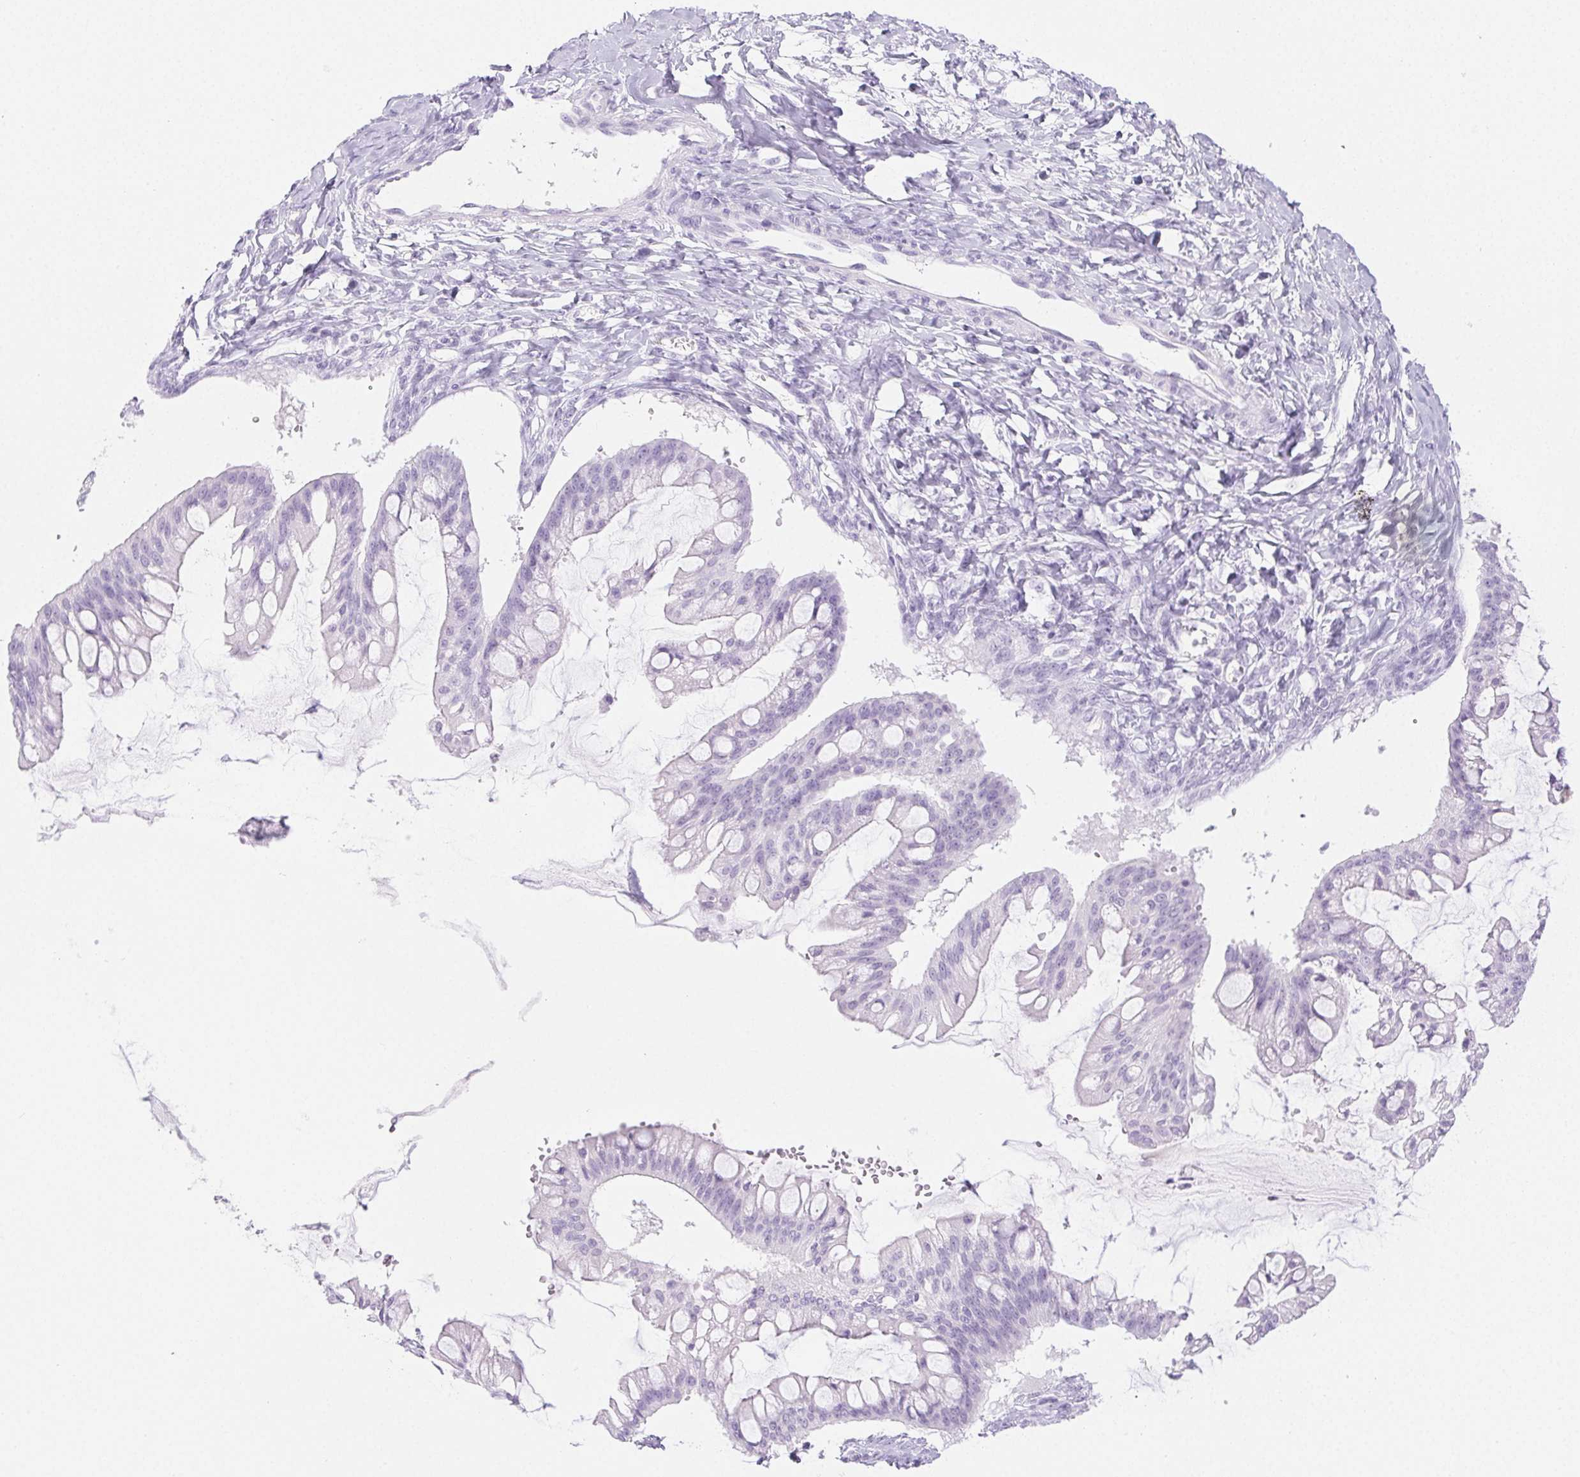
{"staining": {"intensity": "negative", "quantity": "none", "location": "none"}, "tissue": "ovarian cancer", "cell_type": "Tumor cells", "image_type": "cancer", "snomed": [{"axis": "morphology", "description": "Cystadenocarcinoma, mucinous, NOS"}, {"axis": "topography", "description": "Ovary"}], "caption": "An image of mucinous cystadenocarcinoma (ovarian) stained for a protein exhibits no brown staining in tumor cells.", "gene": "SPRR3", "patient": {"sex": "female", "age": 73}}